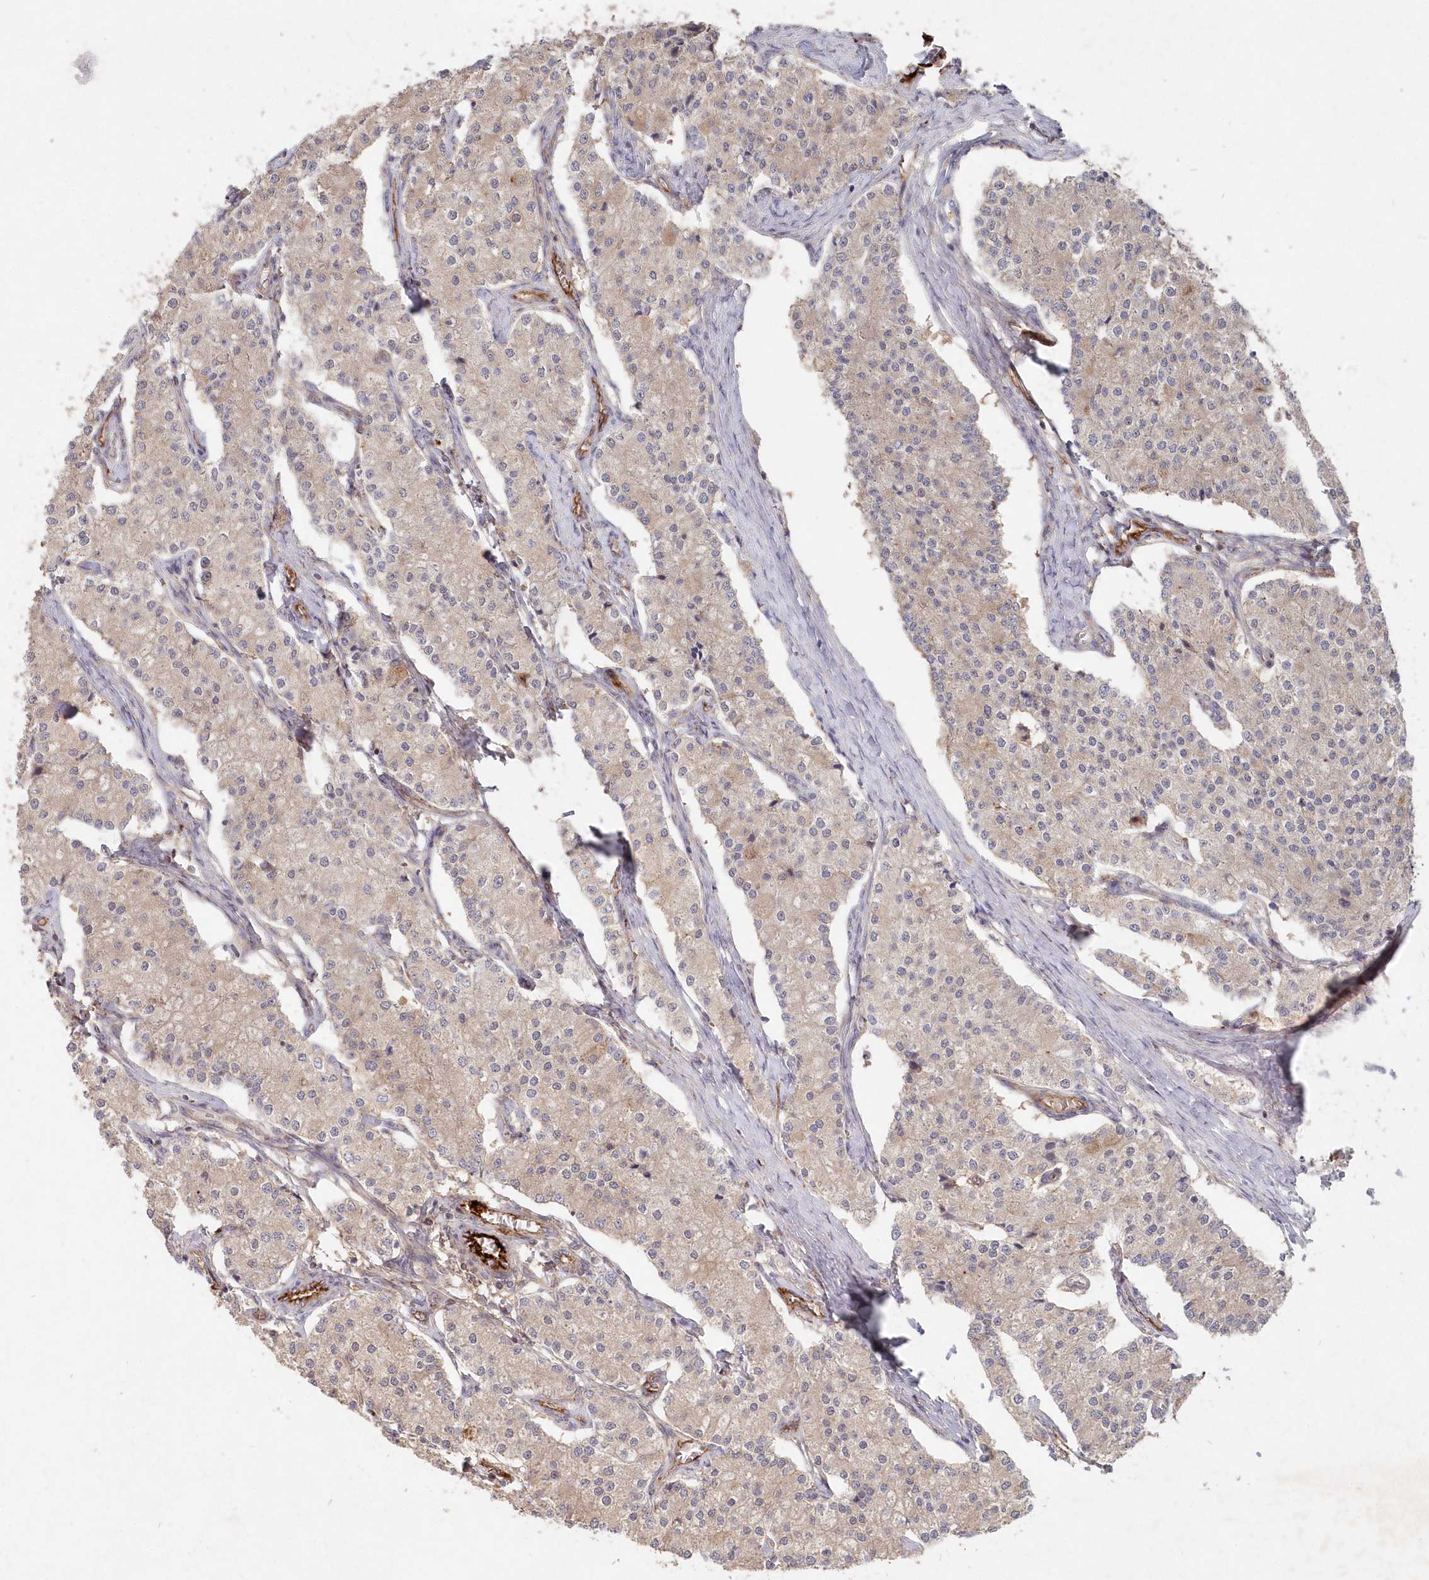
{"staining": {"intensity": "weak", "quantity": "<25%", "location": "cytoplasmic/membranous"}, "tissue": "carcinoid", "cell_type": "Tumor cells", "image_type": "cancer", "snomed": [{"axis": "morphology", "description": "Carcinoid, malignant, NOS"}, {"axis": "topography", "description": "Colon"}], "caption": "Immunohistochemical staining of human carcinoid (malignant) displays no significant positivity in tumor cells.", "gene": "ABHD14B", "patient": {"sex": "female", "age": 52}}